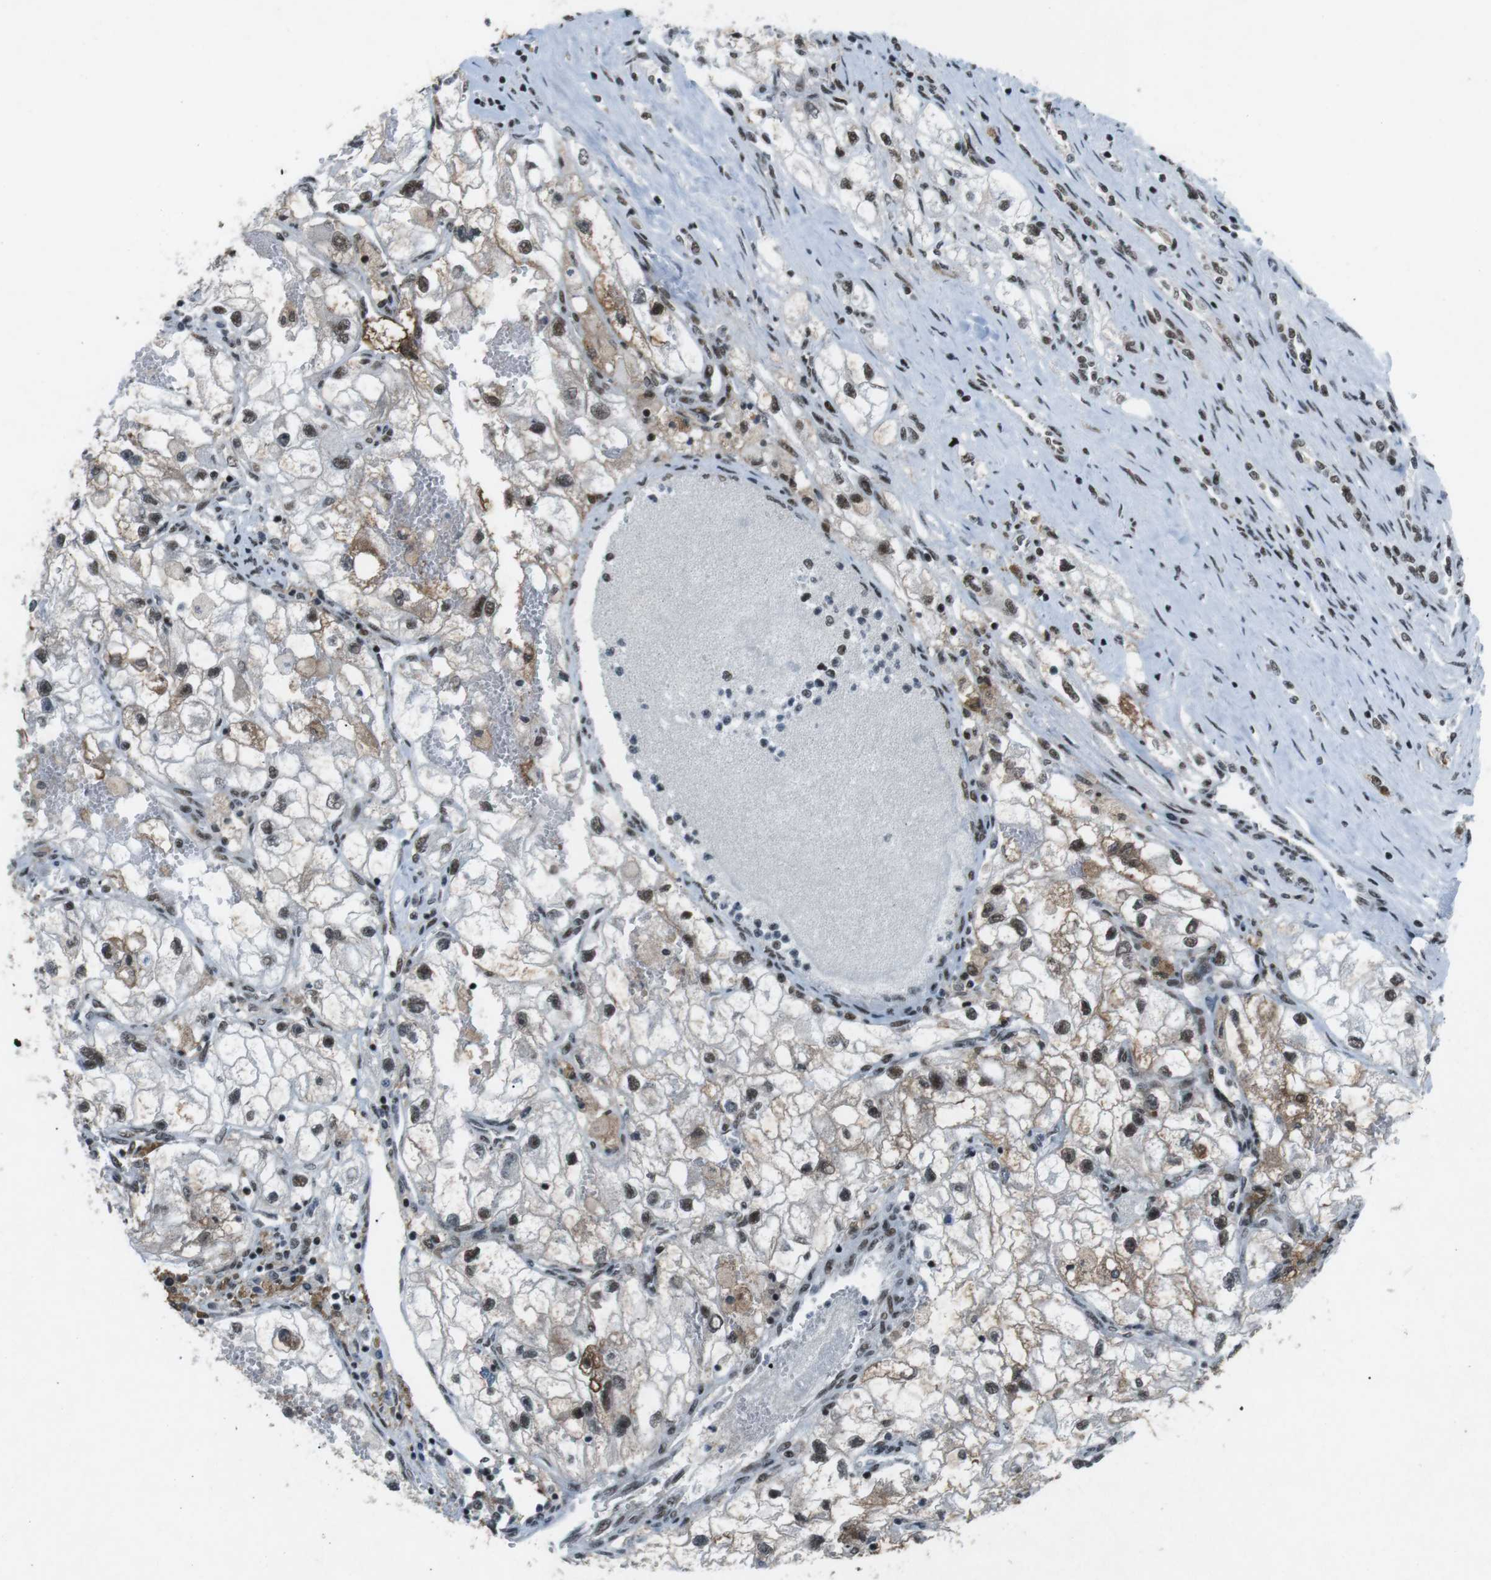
{"staining": {"intensity": "strong", "quantity": ">75%", "location": "nuclear"}, "tissue": "renal cancer", "cell_type": "Tumor cells", "image_type": "cancer", "snomed": [{"axis": "morphology", "description": "Adenocarcinoma, NOS"}, {"axis": "topography", "description": "Kidney"}], "caption": "Immunohistochemistry (IHC) histopathology image of human renal cancer (adenocarcinoma) stained for a protein (brown), which shows high levels of strong nuclear staining in about >75% of tumor cells.", "gene": "TAF1", "patient": {"sex": "female", "age": 70}}